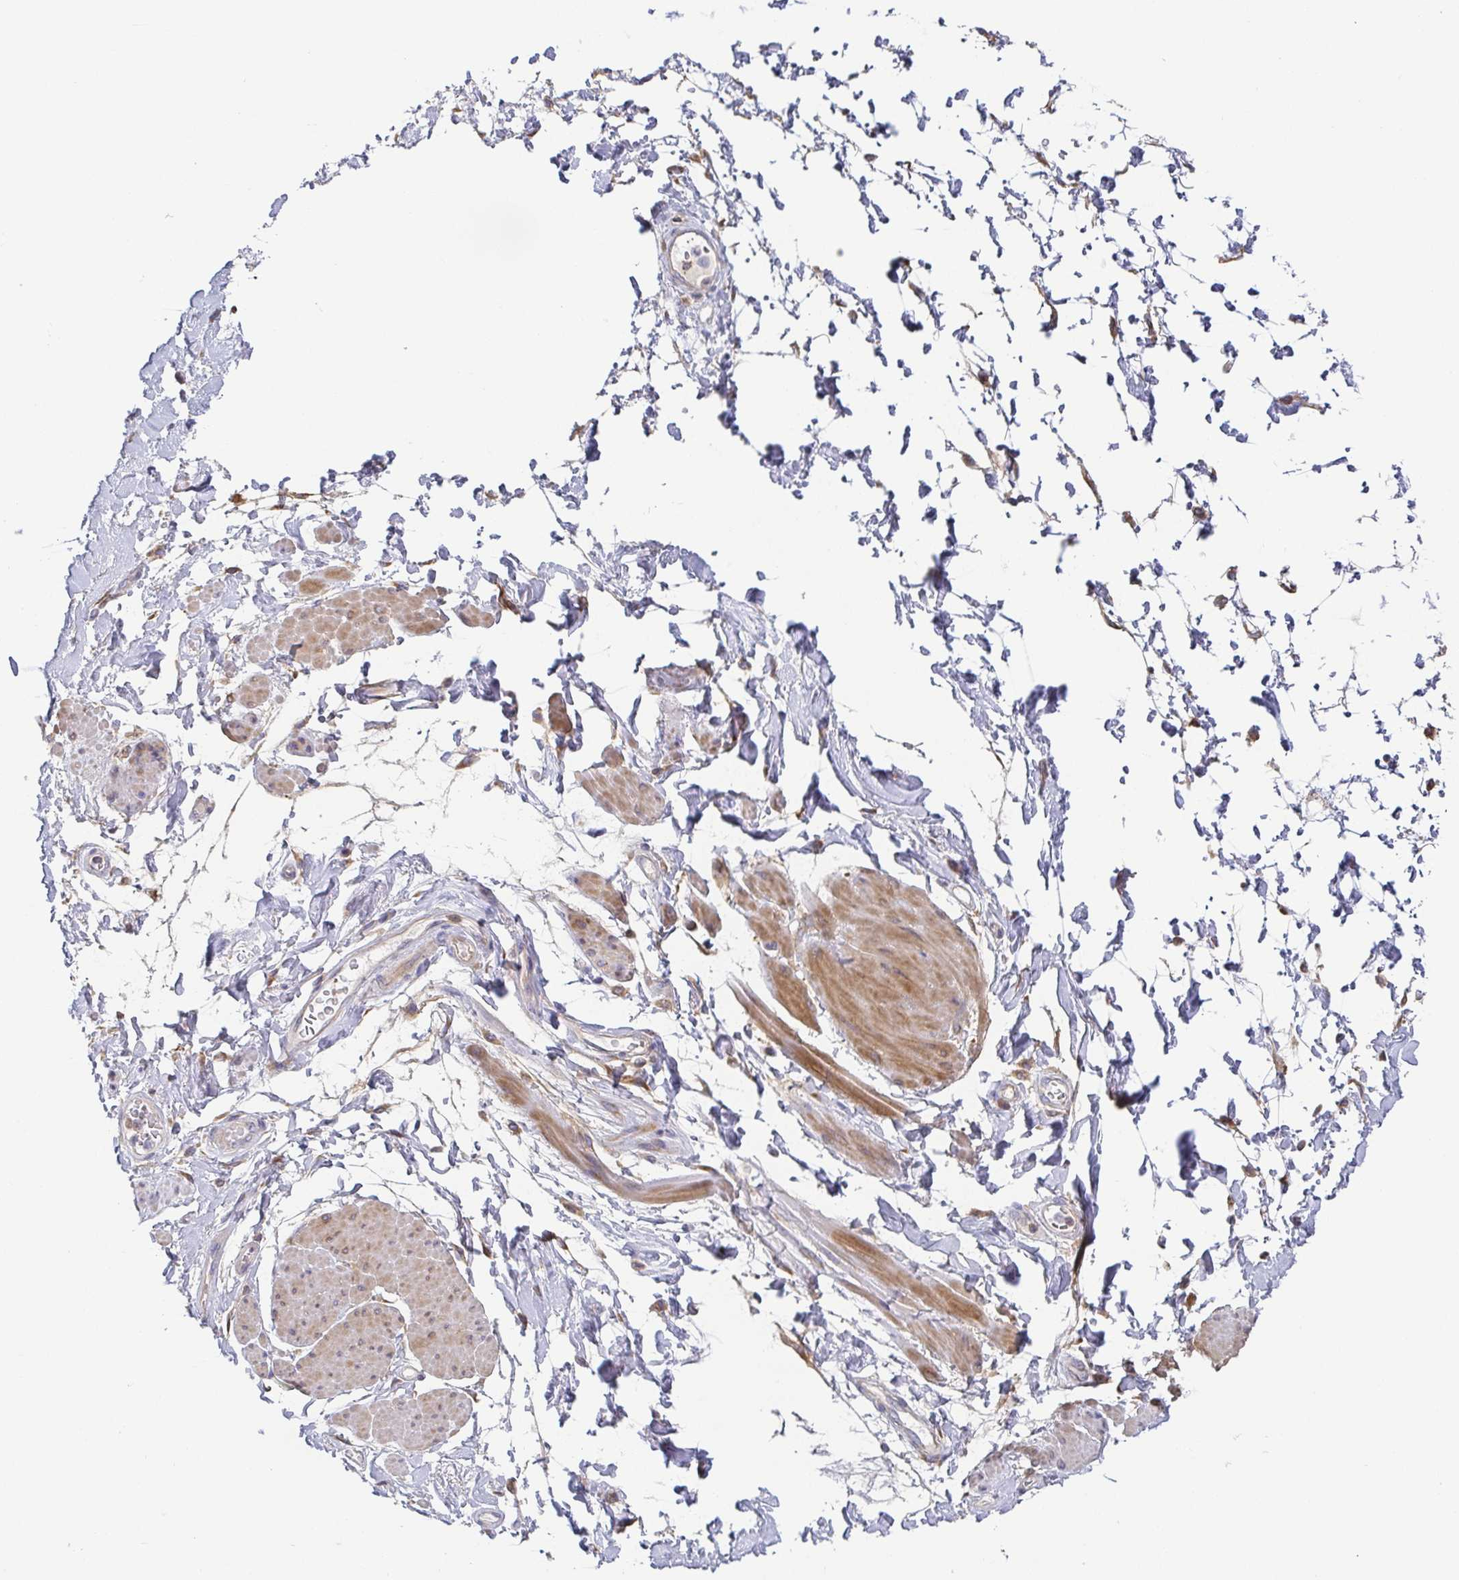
{"staining": {"intensity": "negative", "quantity": "none", "location": "none"}, "tissue": "adipose tissue", "cell_type": "Adipocytes", "image_type": "normal", "snomed": [{"axis": "morphology", "description": "Normal tissue, NOS"}, {"axis": "topography", "description": "Urinary bladder"}, {"axis": "topography", "description": "Peripheral nerve tissue"}], "caption": "Immunohistochemistry (IHC) photomicrograph of benign adipose tissue: human adipose tissue stained with DAB (3,3'-diaminobenzidine) shows no significant protein positivity in adipocytes.", "gene": "TUFT1", "patient": {"sex": "female", "age": 60}}